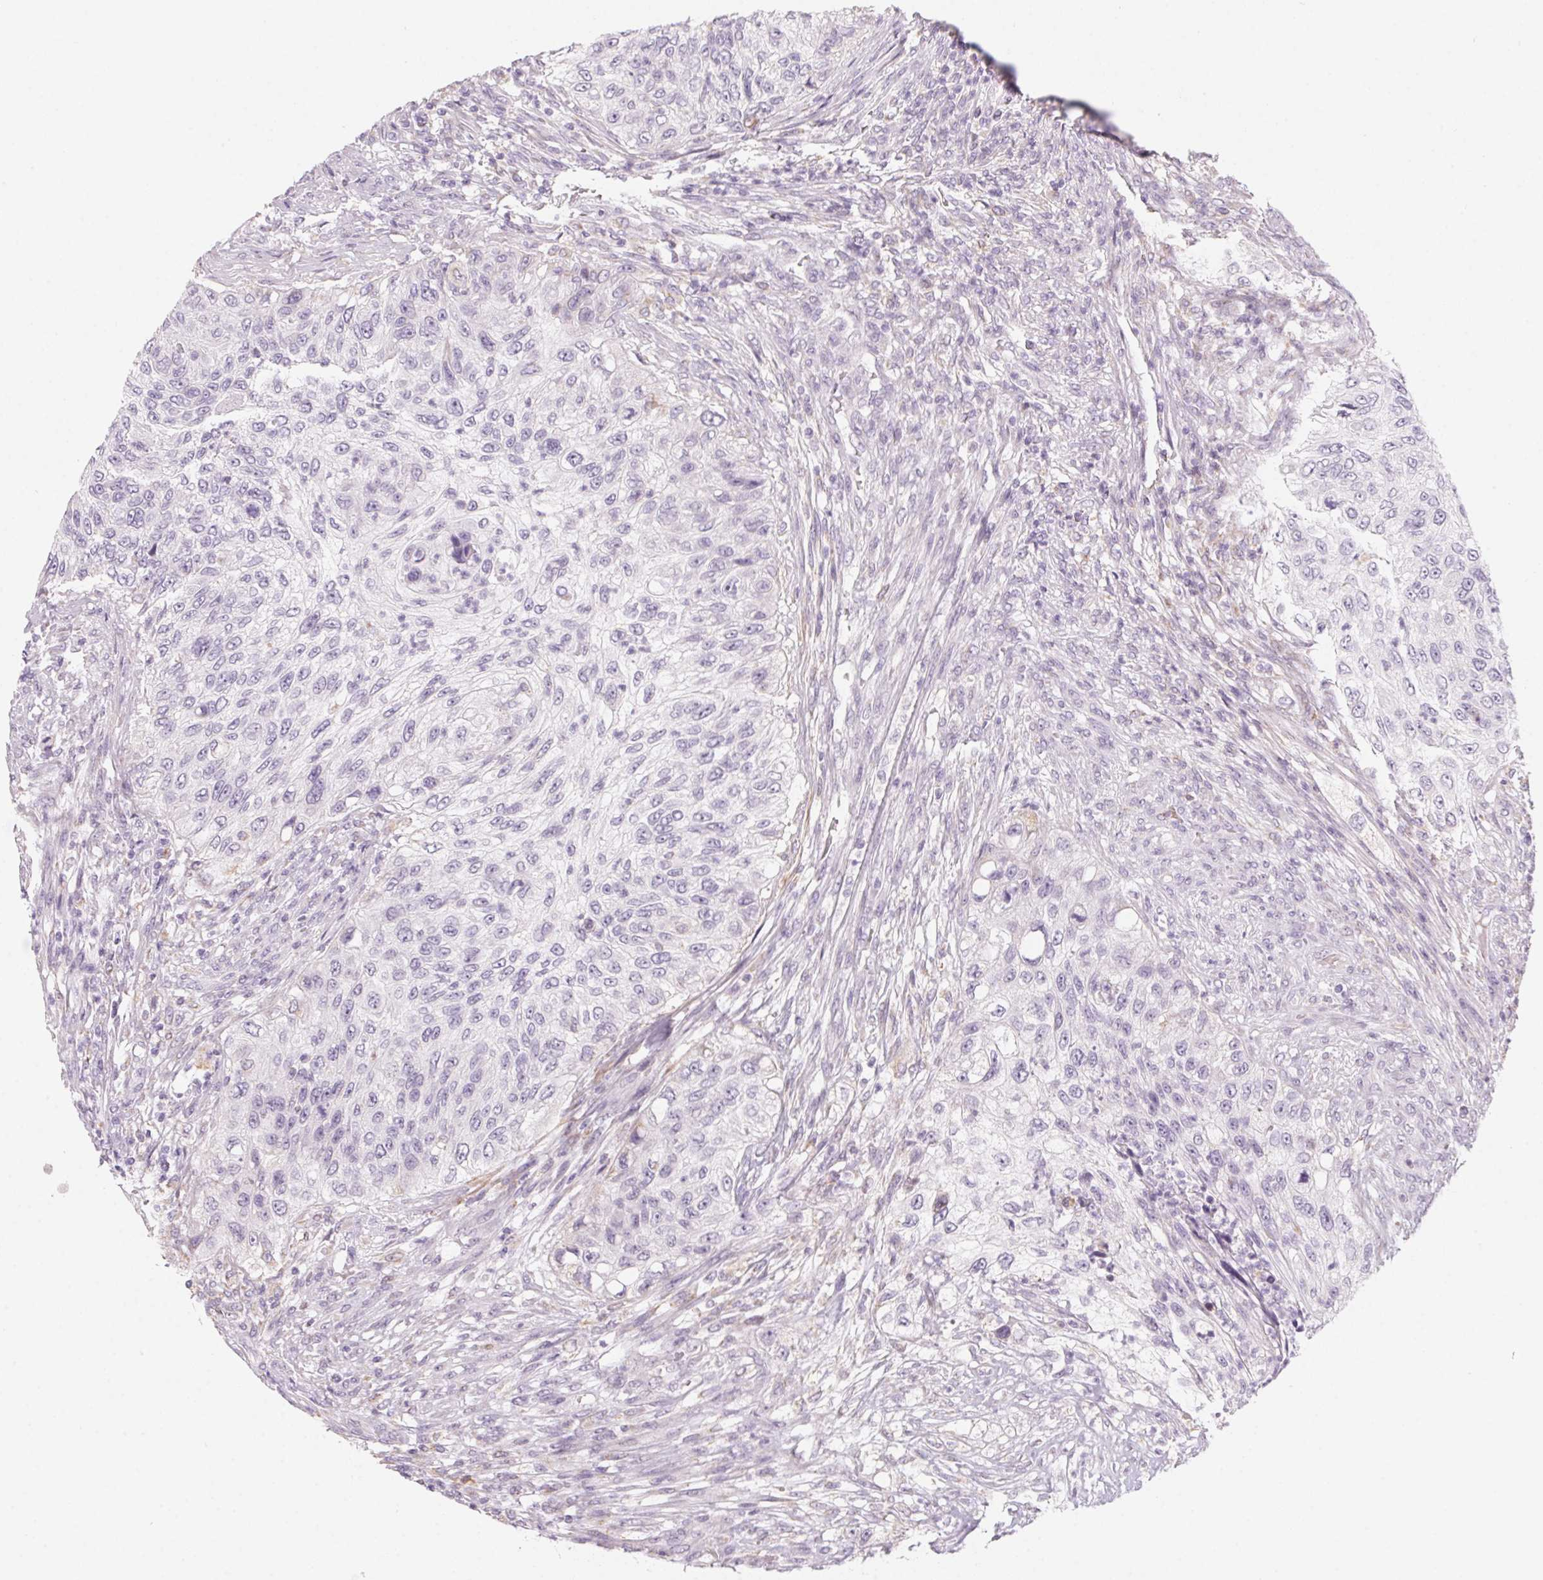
{"staining": {"intensity": "negative", "quantity": "none", "location": "none"}, "tissue": "urothelial cancer", "cell_type": "Tumor cells", "image_type": "cancer", "snomed": [{"axis": "morphology", "description": "Urothelial carcinoma, High grade"}, {"axis": "topography", "description": "Urinary bladder"}], "caption": "This micrograph is of high-grade urothelial carcinoma stained with immunohistochemistry (IHC) to label a protein in brown with the nuclei are counter-stained blue. There is no staining in tumor cells.", "gene": "PRPH", "patient": {"sex": "female", "age": 60}}